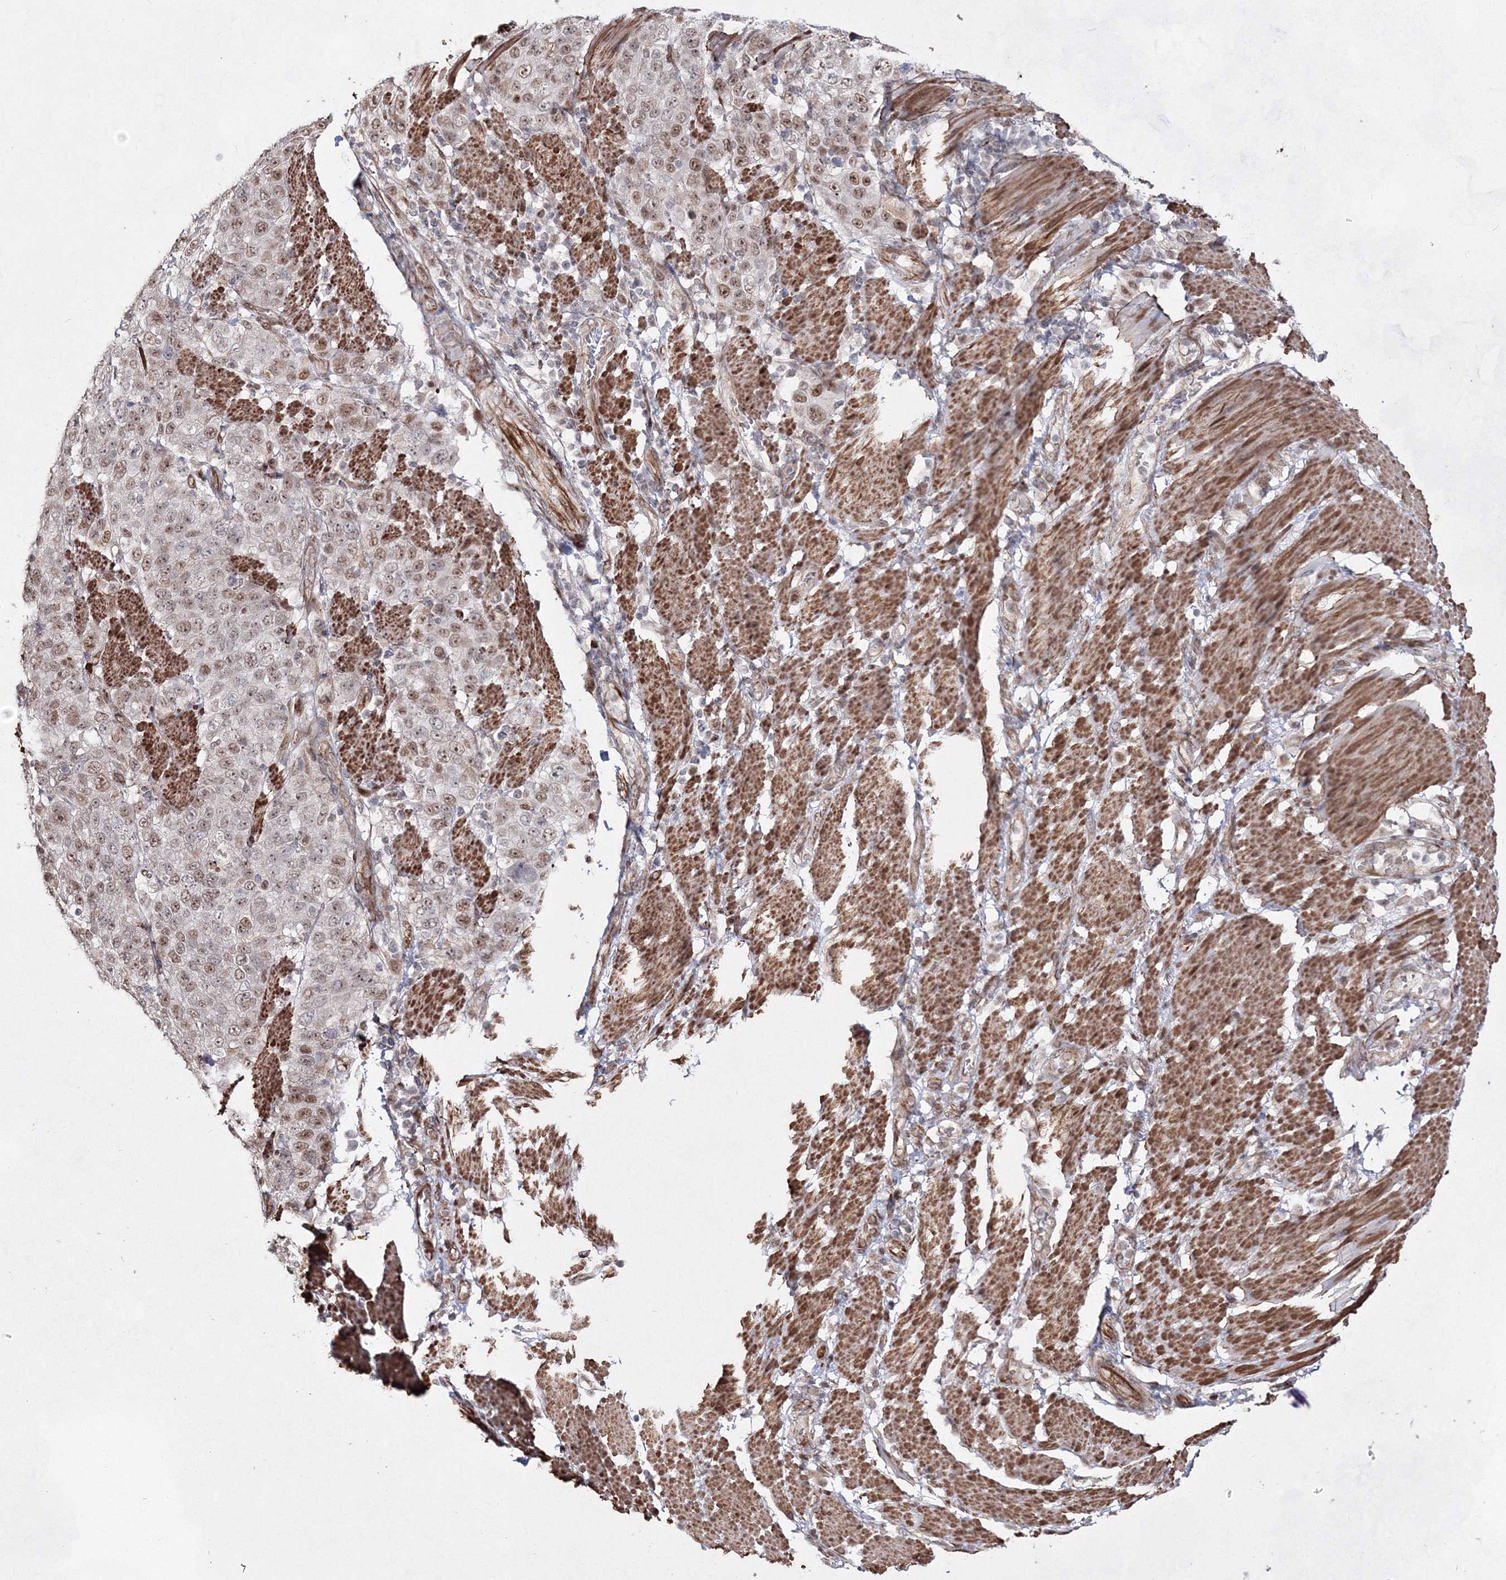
{"staining": {"intensity": "weak", "quantity": ">75%", "location": "nuclear"}, "tissue": "stomach cancer", "cell_type": "Tumor cells", "image_type": "cancer", "snomed": [{"axis": "morphology", "description": "Adenocarcinoma, NOS"}, {"axis": "topography", "description": "Stomach"}], "caption": "Brown immunohistochemical staining in stomach cancer shows weak nuclear expression in approximately >75% of tumor cells.", "gene": "SNIP1", "patient": {"sex": "male", "age": 48}}